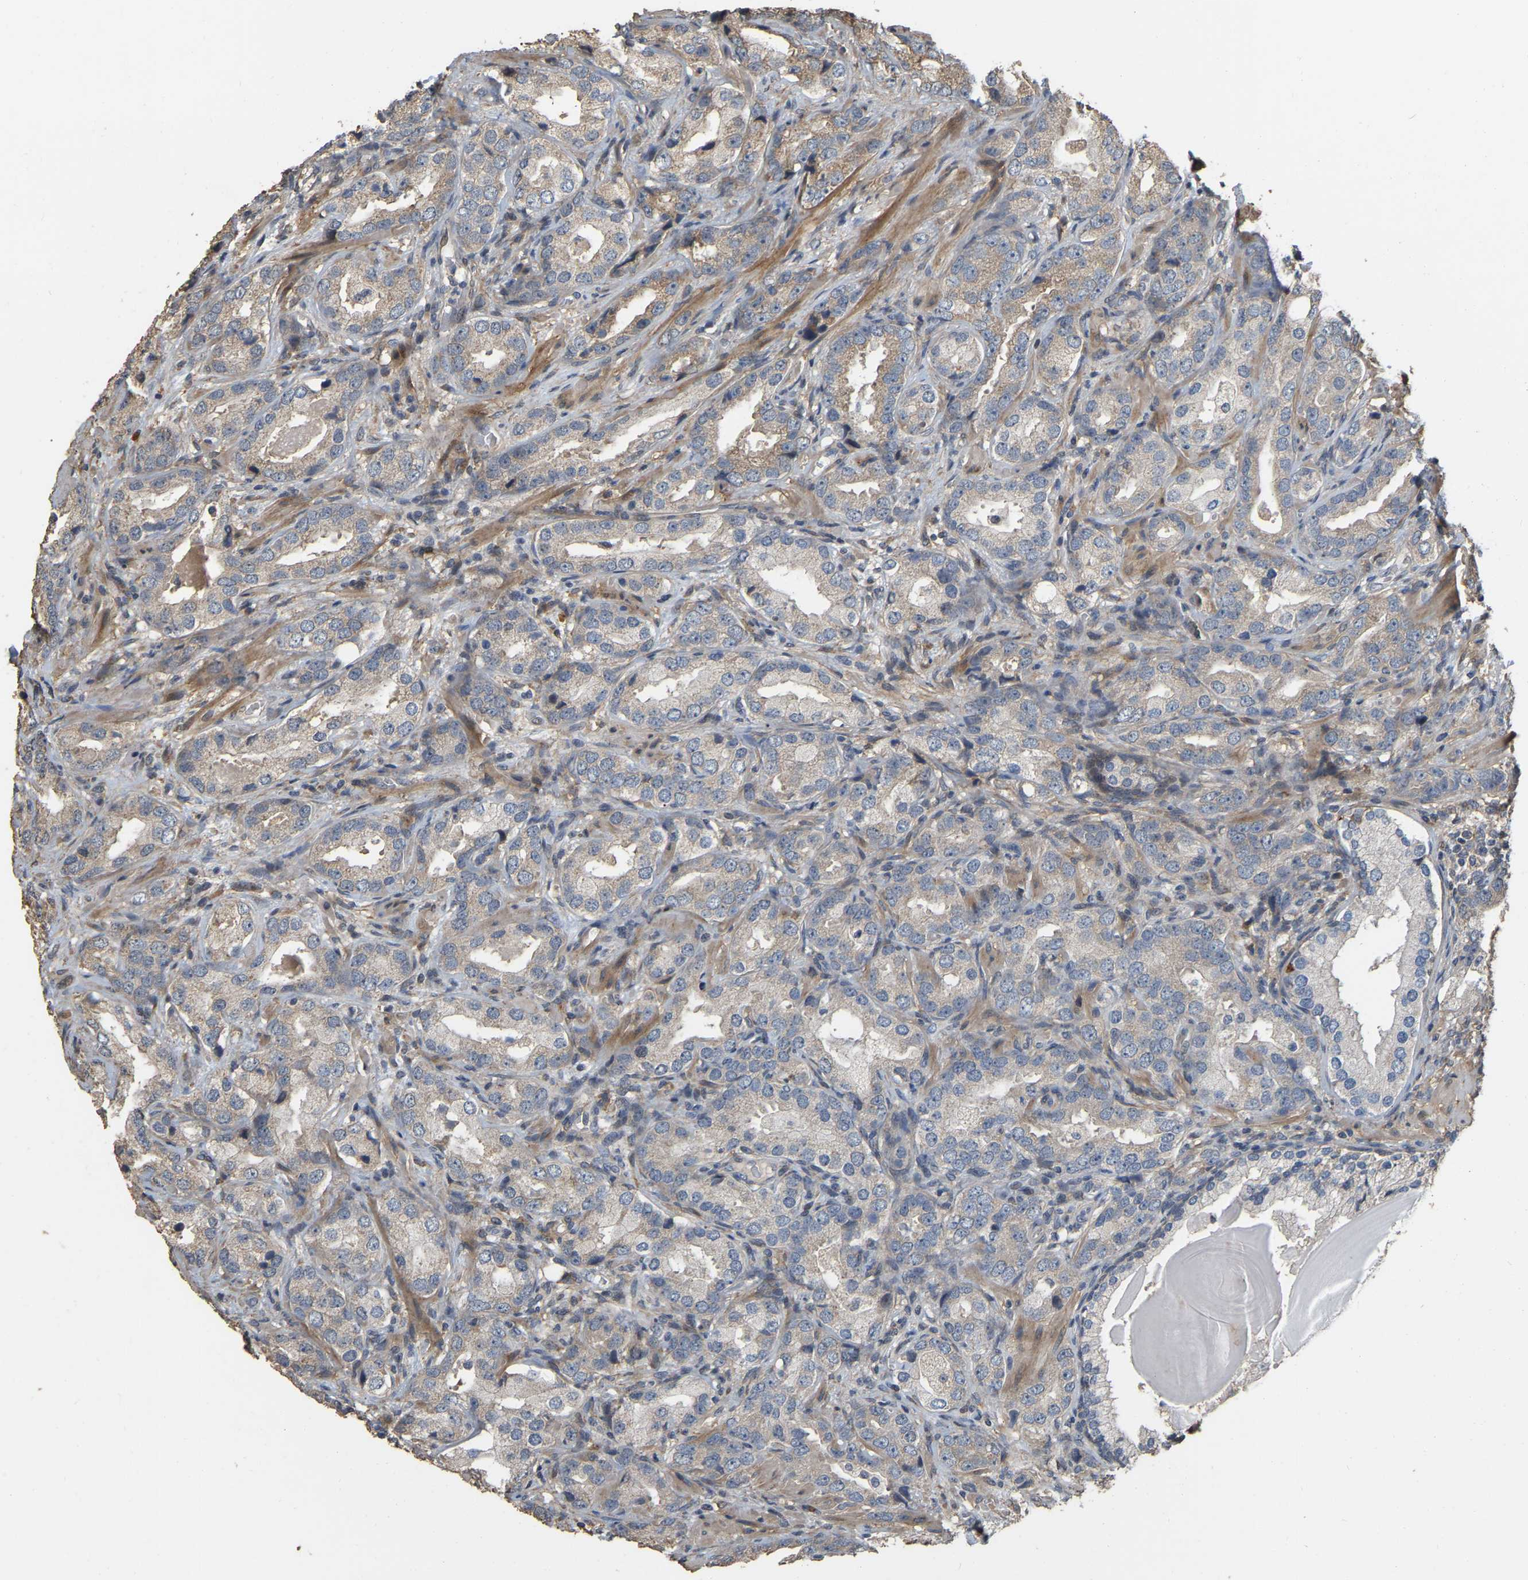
{"staining": {"intensity": "weak", "quantity": "<25%", "location": "cytoplasmic/membranous"}, "tissue": "prostate cancer", "cell_type": "Tumor cells", "image_type": "cancer", "snomed": [{"axis": "morphology", "description": "Adenocarcinoma, High grade"}, {"axis": "topography", "description": "Prostate"}], "caption": "Immunohistochemistry micrograph of adenocarcinoma (high-grade) (prostate) stained for a protein (brown), which displays no positivity in tumor cells.", "gene": "NCS1", "patient": {"sex": "male", "age": 63}}